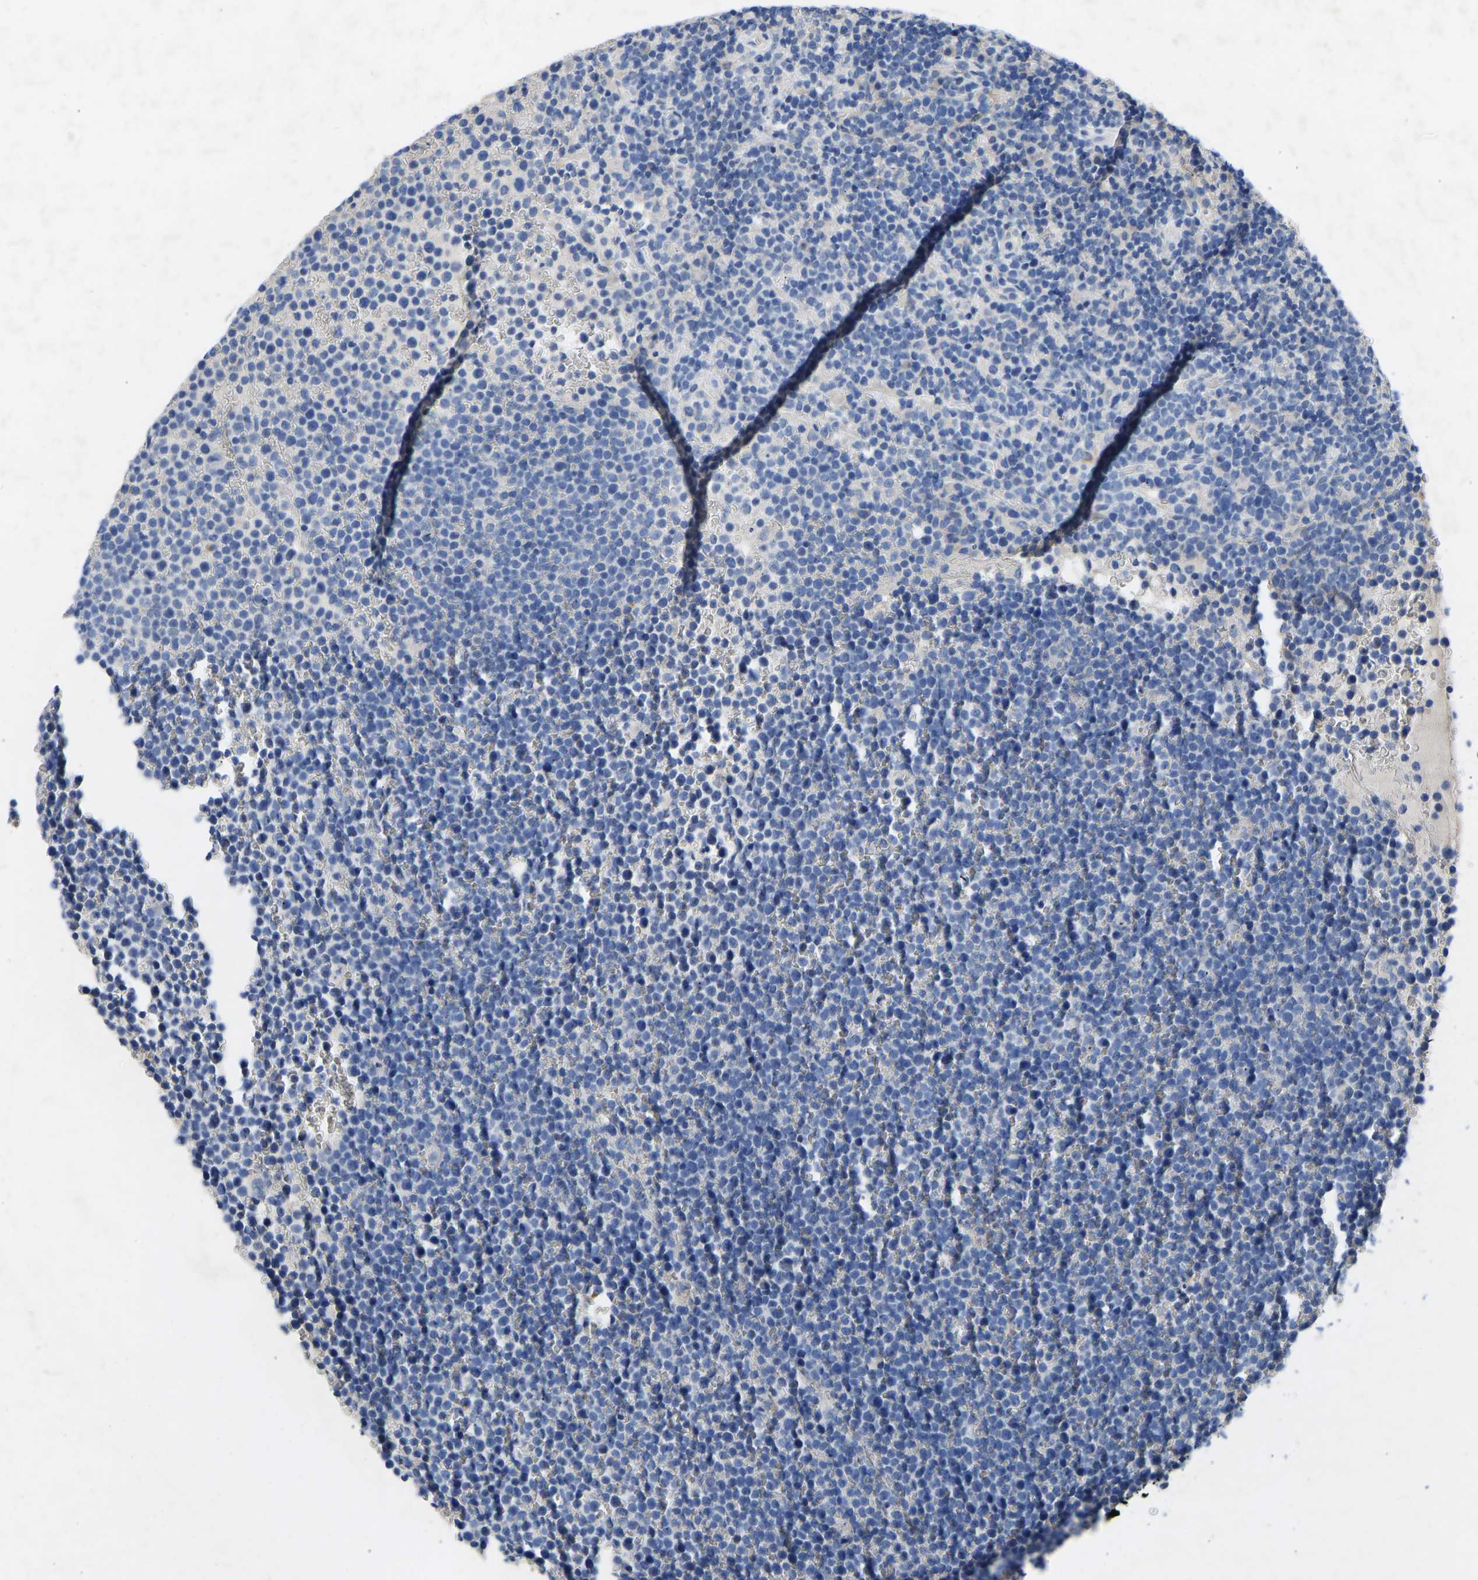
{"staining": {"intensity": "negative", "quantity": "none", "location": "none"}, "tissue": "lymphoma", "cell_type": "Tumor cells", "image_type": "cancer", "snomed": [{"axis": "morphology", "description": "Malignant lymphoma, non-Hodgkin's type, High grade"}, {"axis": "topography", "description": "Lymph node"}], "caption": "High power microscopy photomicrograph of an IHC photomicrograph of lymphoma, revealing no significant staining in tumor cells. (Stains: DAB (3,3'-diaminobenzidine) immunohistochemistry (IHC) with hematoxylin counter stain, Microscopy: brightfield microscopy at high magnification).", "gene": "RBP1", "patient": {"sex": "male", "age": 61}}